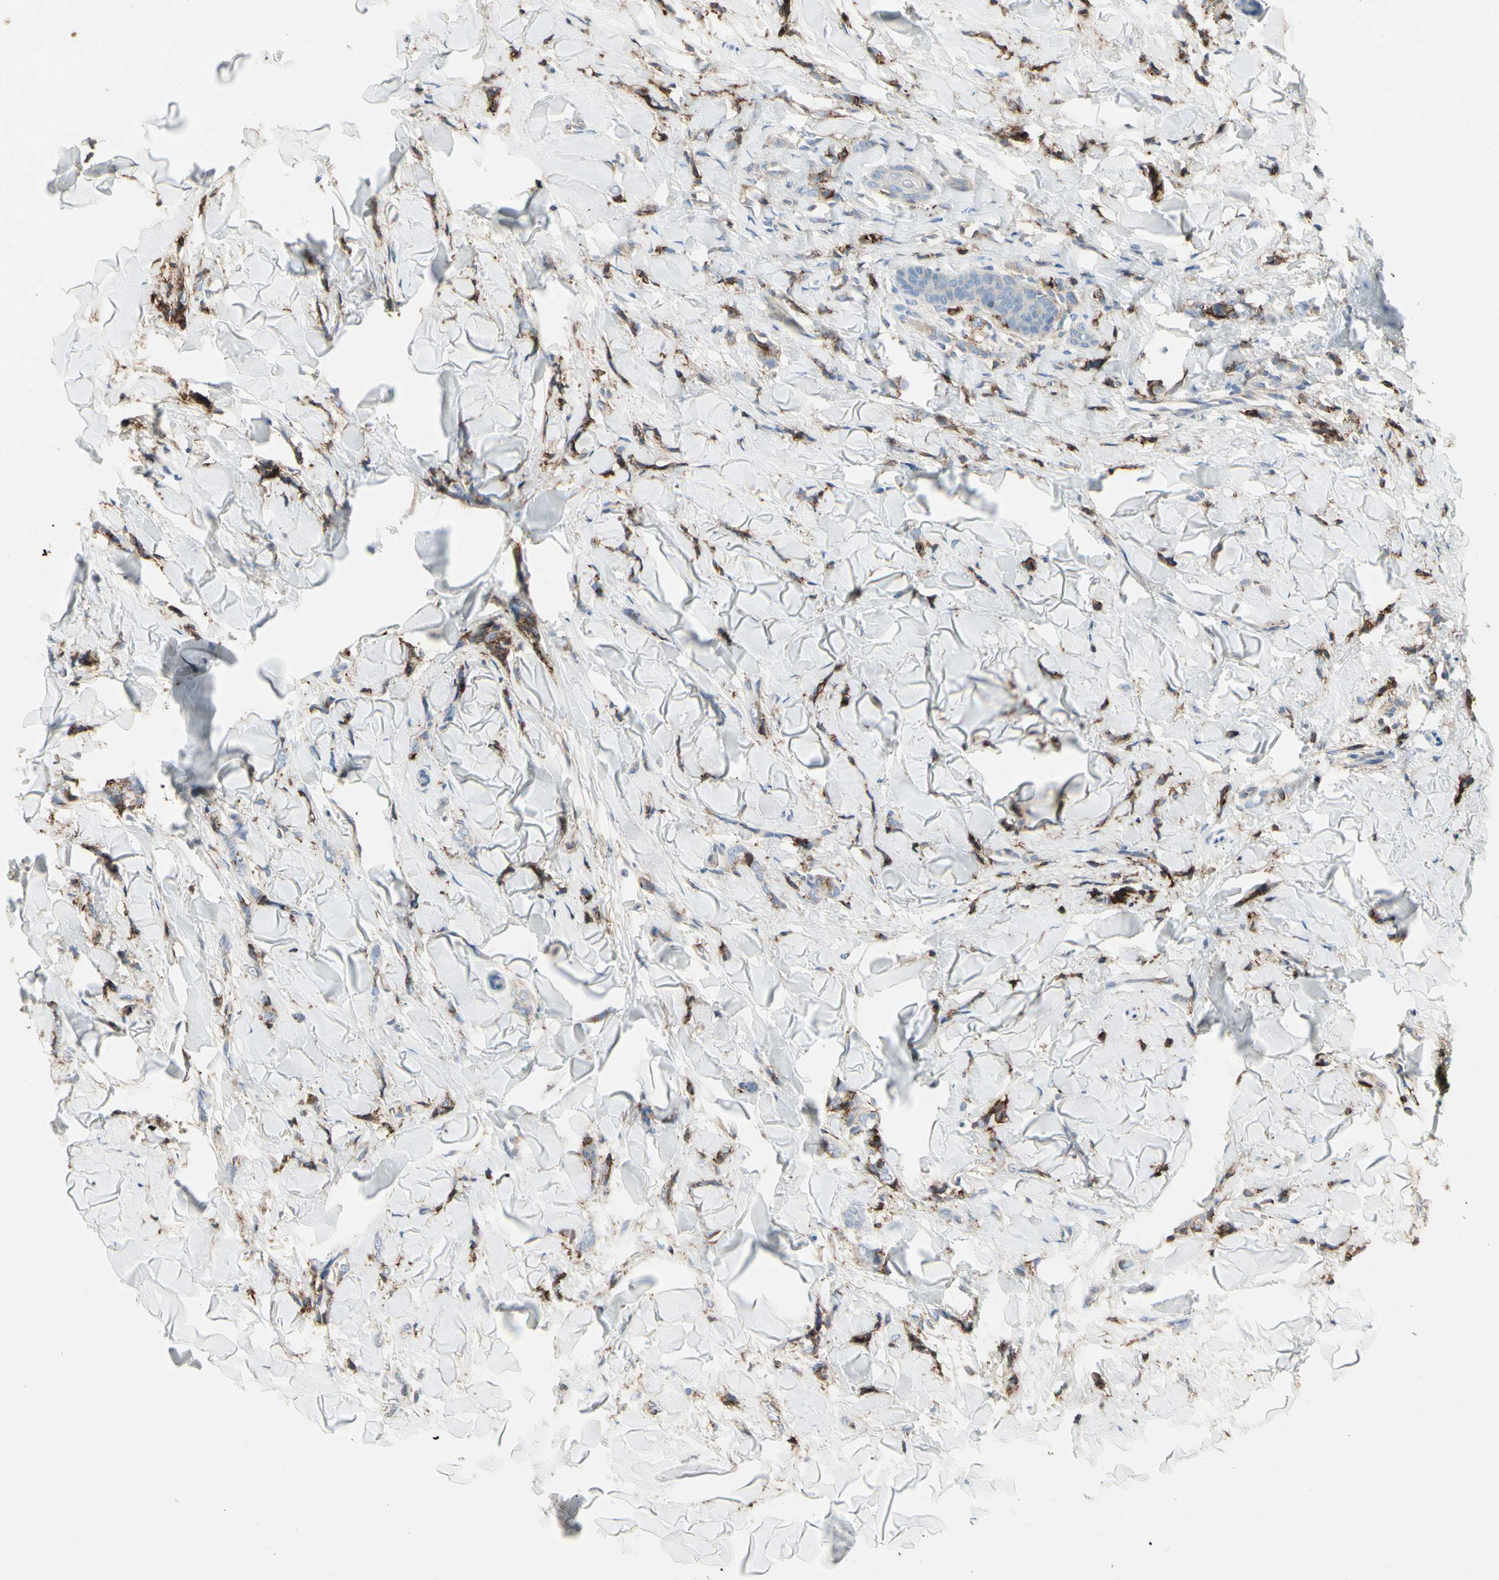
{"staining": {"intensity": "negative", "quantity": "none", "location": "none"}, "tissue": "breast cancer", "cell_type": "Tumor cells", "image_type": "cancer", "snomed": [{"axis": "morphology", "description": "Lobular carcinoma"}, {"axis": "topography", "description": "Skin"}, {"axis": "topography", "description": "Breast"}], "caption": "High magnification brightfield microscopy of breast lobular carcinoma stained with DAB (3,3'-diaminobenzidine) (brown) and counterstained with hematoxylin (blue): tumor cells show no significant staining. Nuclei are stained in blue.", "gene": "CLEC2B", "patient": {"sex": "female", "age": 46}}